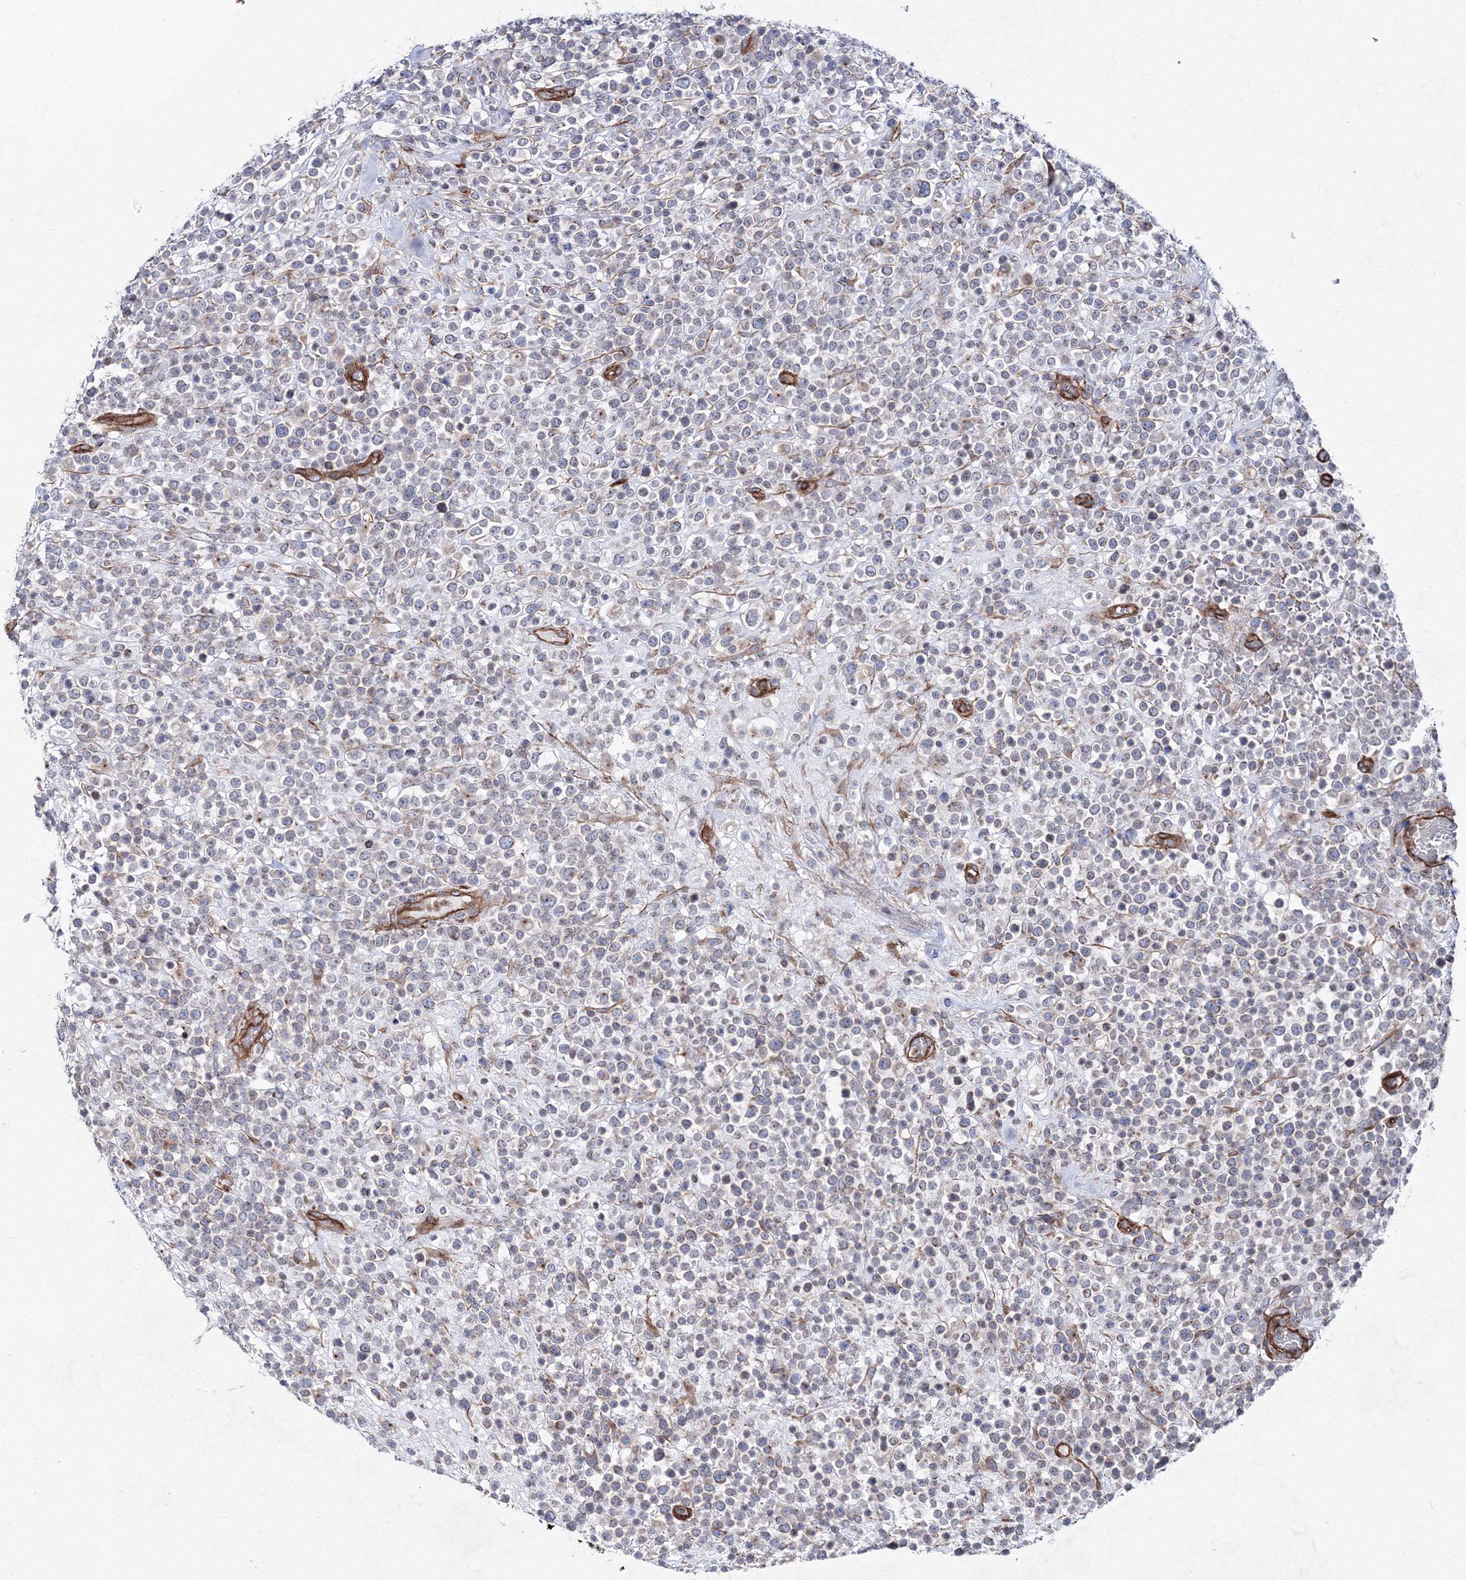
{"staining": {"intensity": "negative", "quantity": "none", "location": "none"}, "tissue": "lymphoma", "cell_type": "Tumor cells", "image_type": "cancer", "snomed": [{"axis": "morphology", "description": "Malignant lymphoma, non-Hodgkin's type, High grade"}, {"axis": "topography", "description": "Colon"}], "caption": "A high-resolution micrograph shows immunohistochemistry (IHC) staining of malignant lymphoma, non-Hodgkin's type (high-grade), which displays no significant positivity in tumor cells. Nuclei are stained in blue.", "gene": "ANKRD37", "patient": {"sex": "female", "age": 53}}